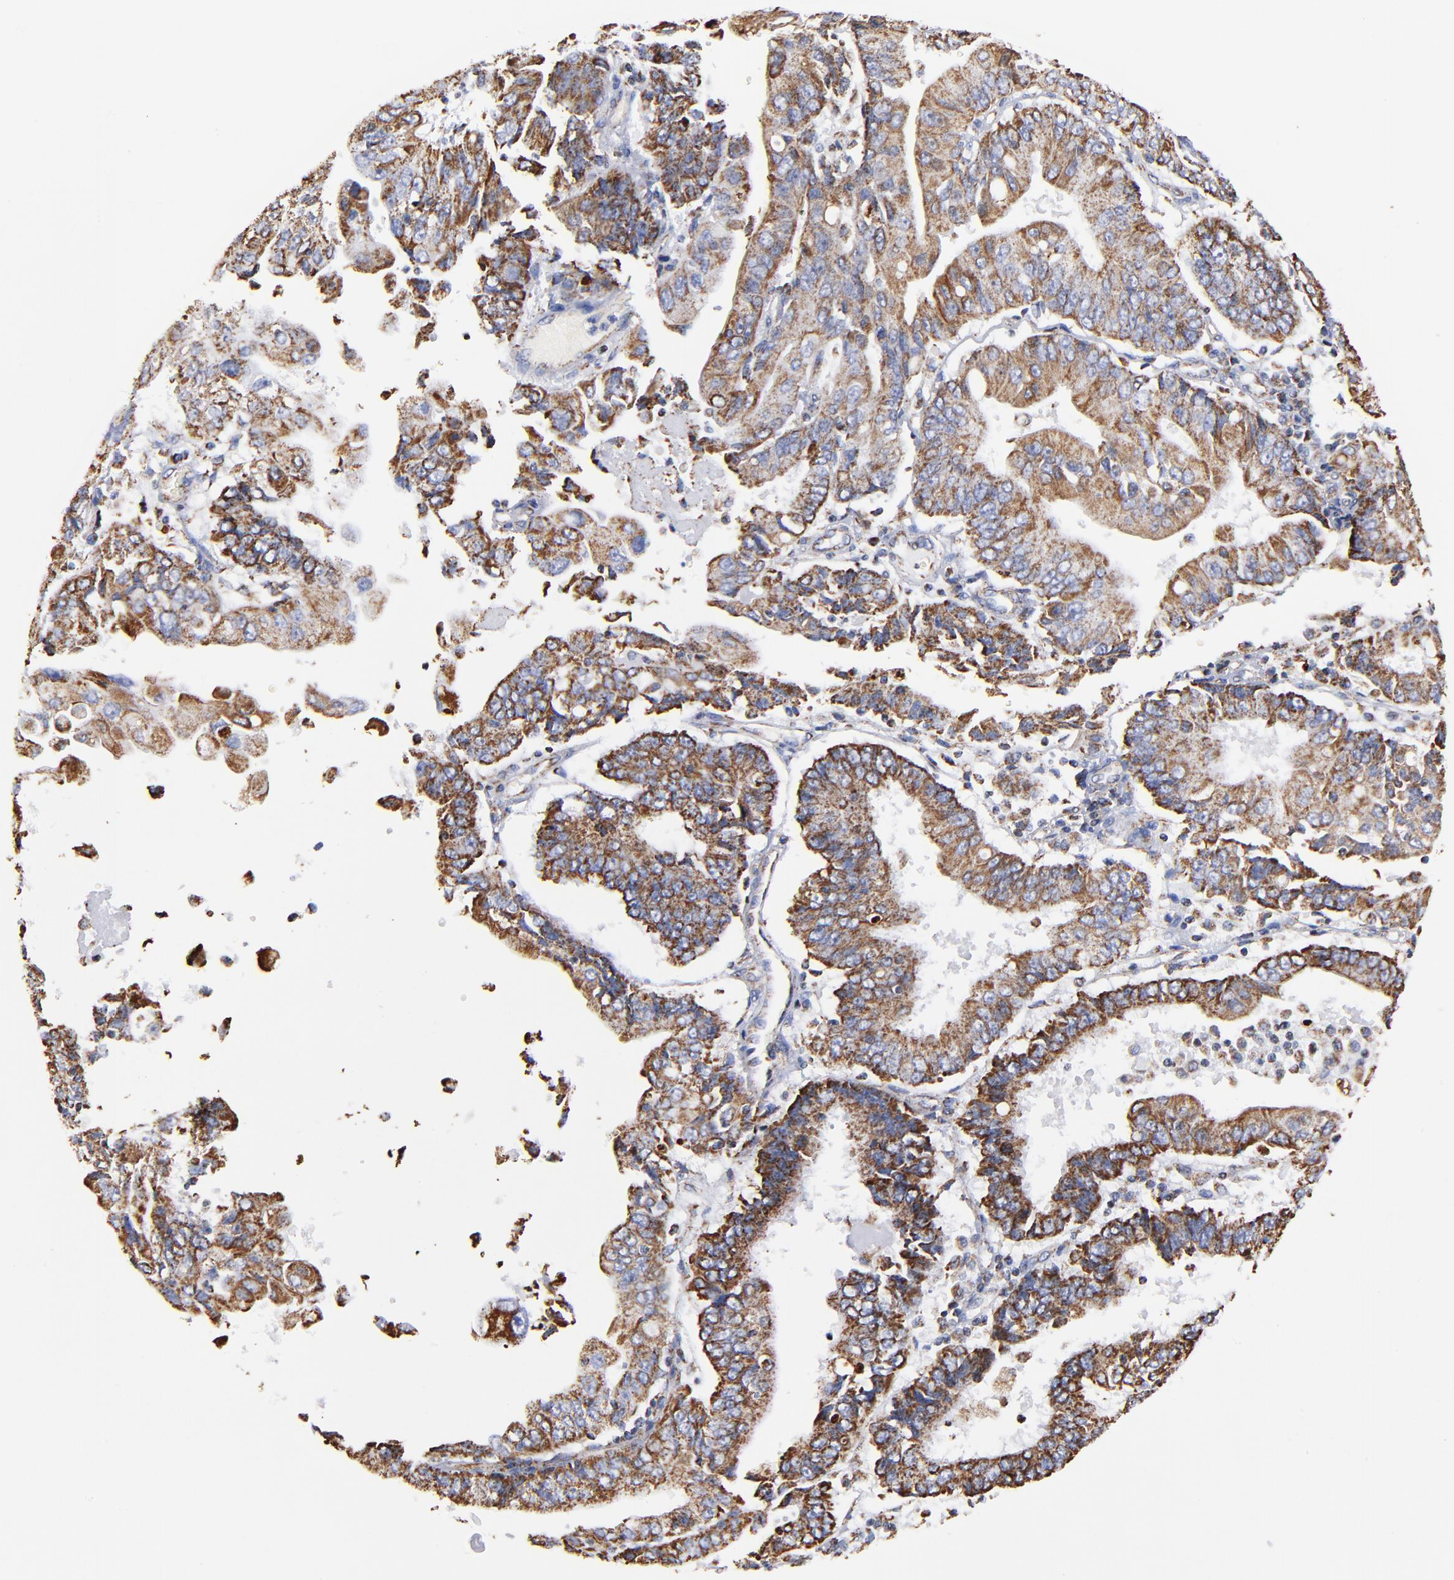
{"staining": {"intensity": "strong", "quantity": ">75%", "location": "cytoplasmic/membranous"}, "tissue": "endometrial cancer", "cell_type": "Tumor cells", "image_type": "cancer", "snomed": [{"axis": "morphology", "description": "Adenocarcinoma, NOS"}, {"axis": "topography", "description": "Endometrium"}], "caption": "Immunohistochemical staining of human endometrial cancer displays high levels of strong cytoplasmic/membranous protein expression in about >75% of tumor cells.", "gene": "PHB1", "patient": {"sex": "female", "age": 75}}